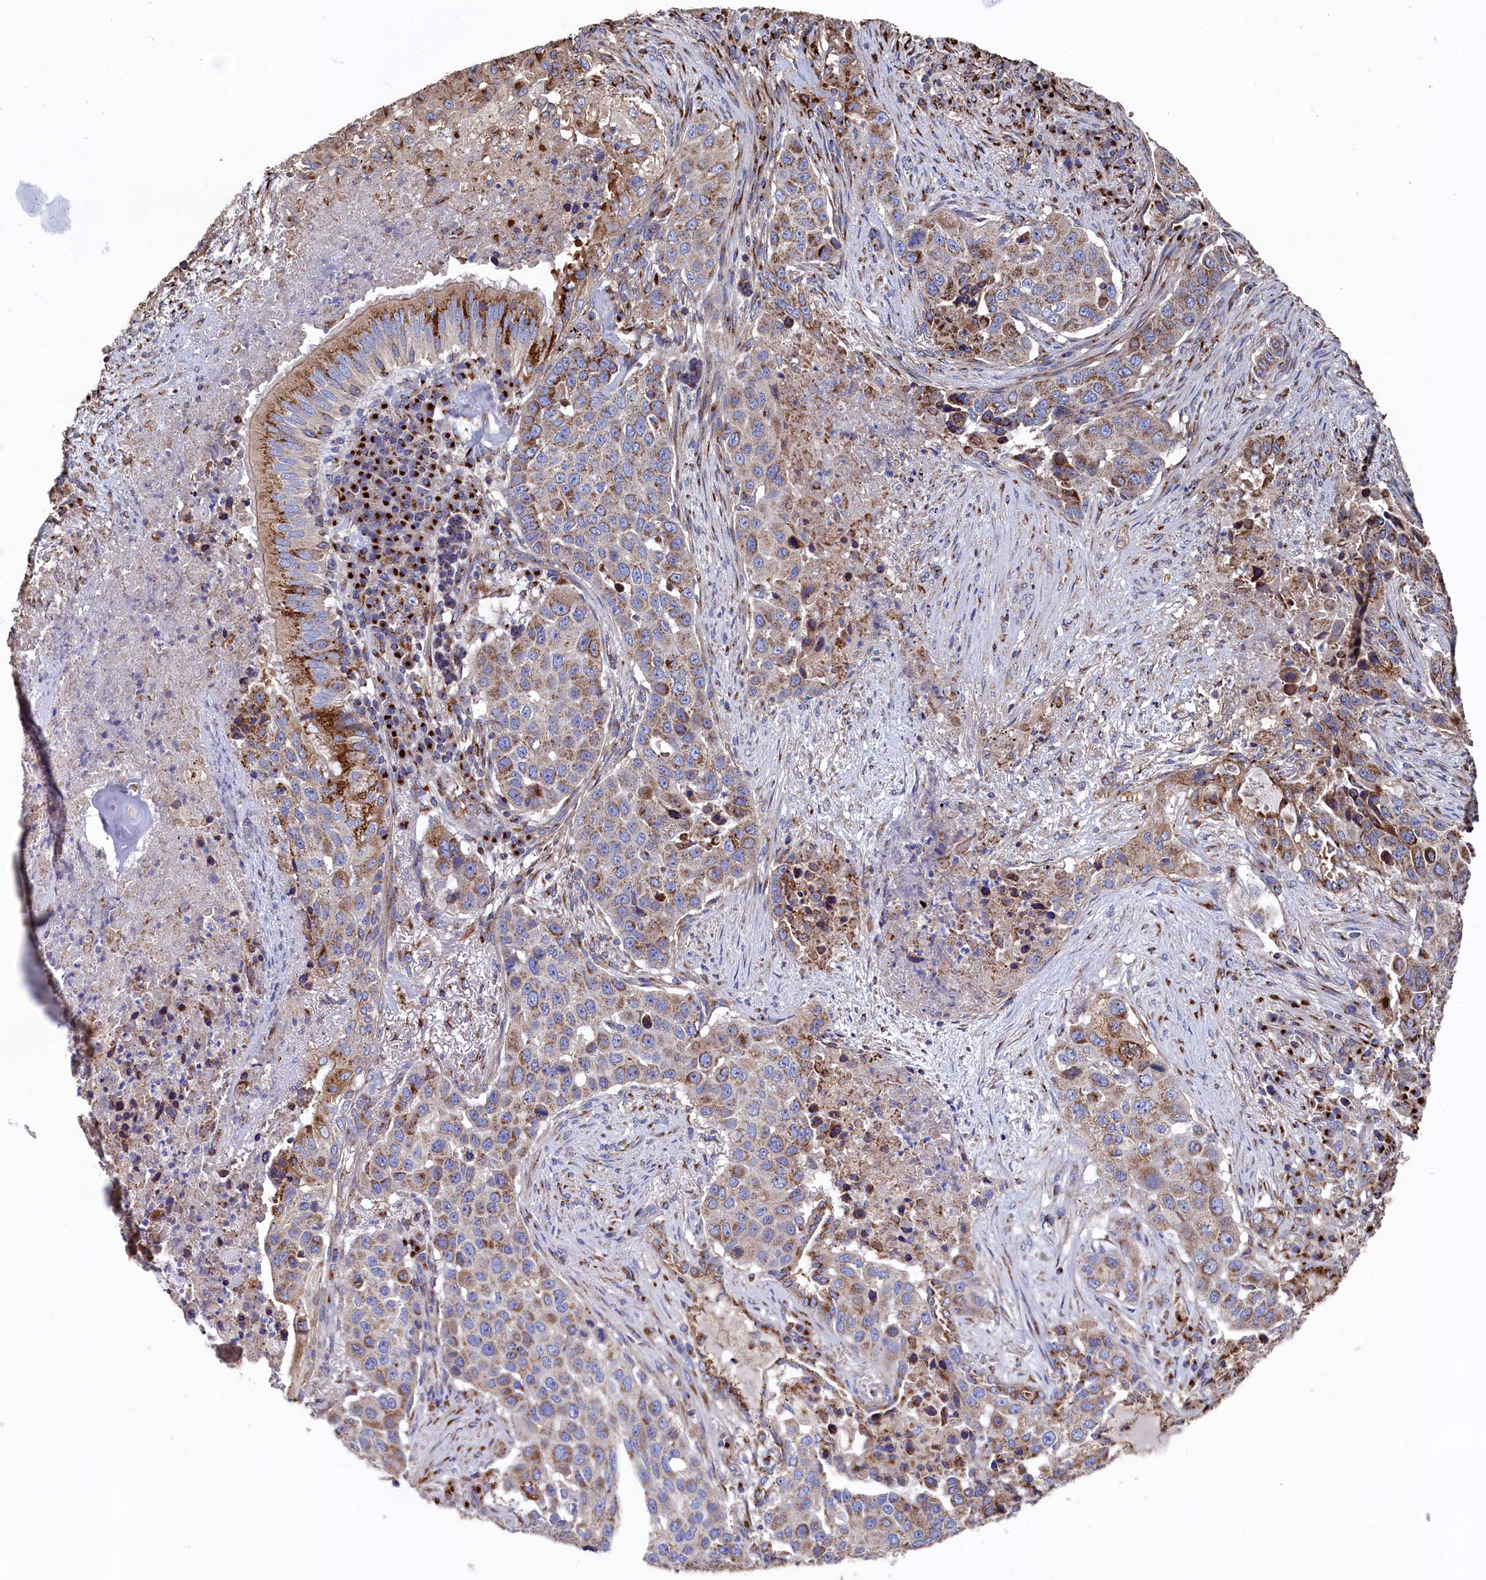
{"staining": {"intensity": "moderate", "quantity": "25%-75%", "location": "cytoplasmic/membranous"}, "tissue": "lung cancer", "cell_type": "Tumor cells", "image_type": "cancer", "snomed": [{"axis": "morphology", "description": "Squamous cell carcinoma, NOS"}, {"axis": "topography", "description": "Lung"}], "caption": "Protein expression analysis of lung squamous cell carcinoma shows moderate cytoplasmic/membranous positivity in about 25%-75% of tumor cells. The staining was performed using DAB (3,3'-diaminobenzidine), with brown indicating positive protein expression. Nuclei are stained blue with hematoxylin.", "gene": "PRRC1", "patient": {"sex": "female", "age": 63}}